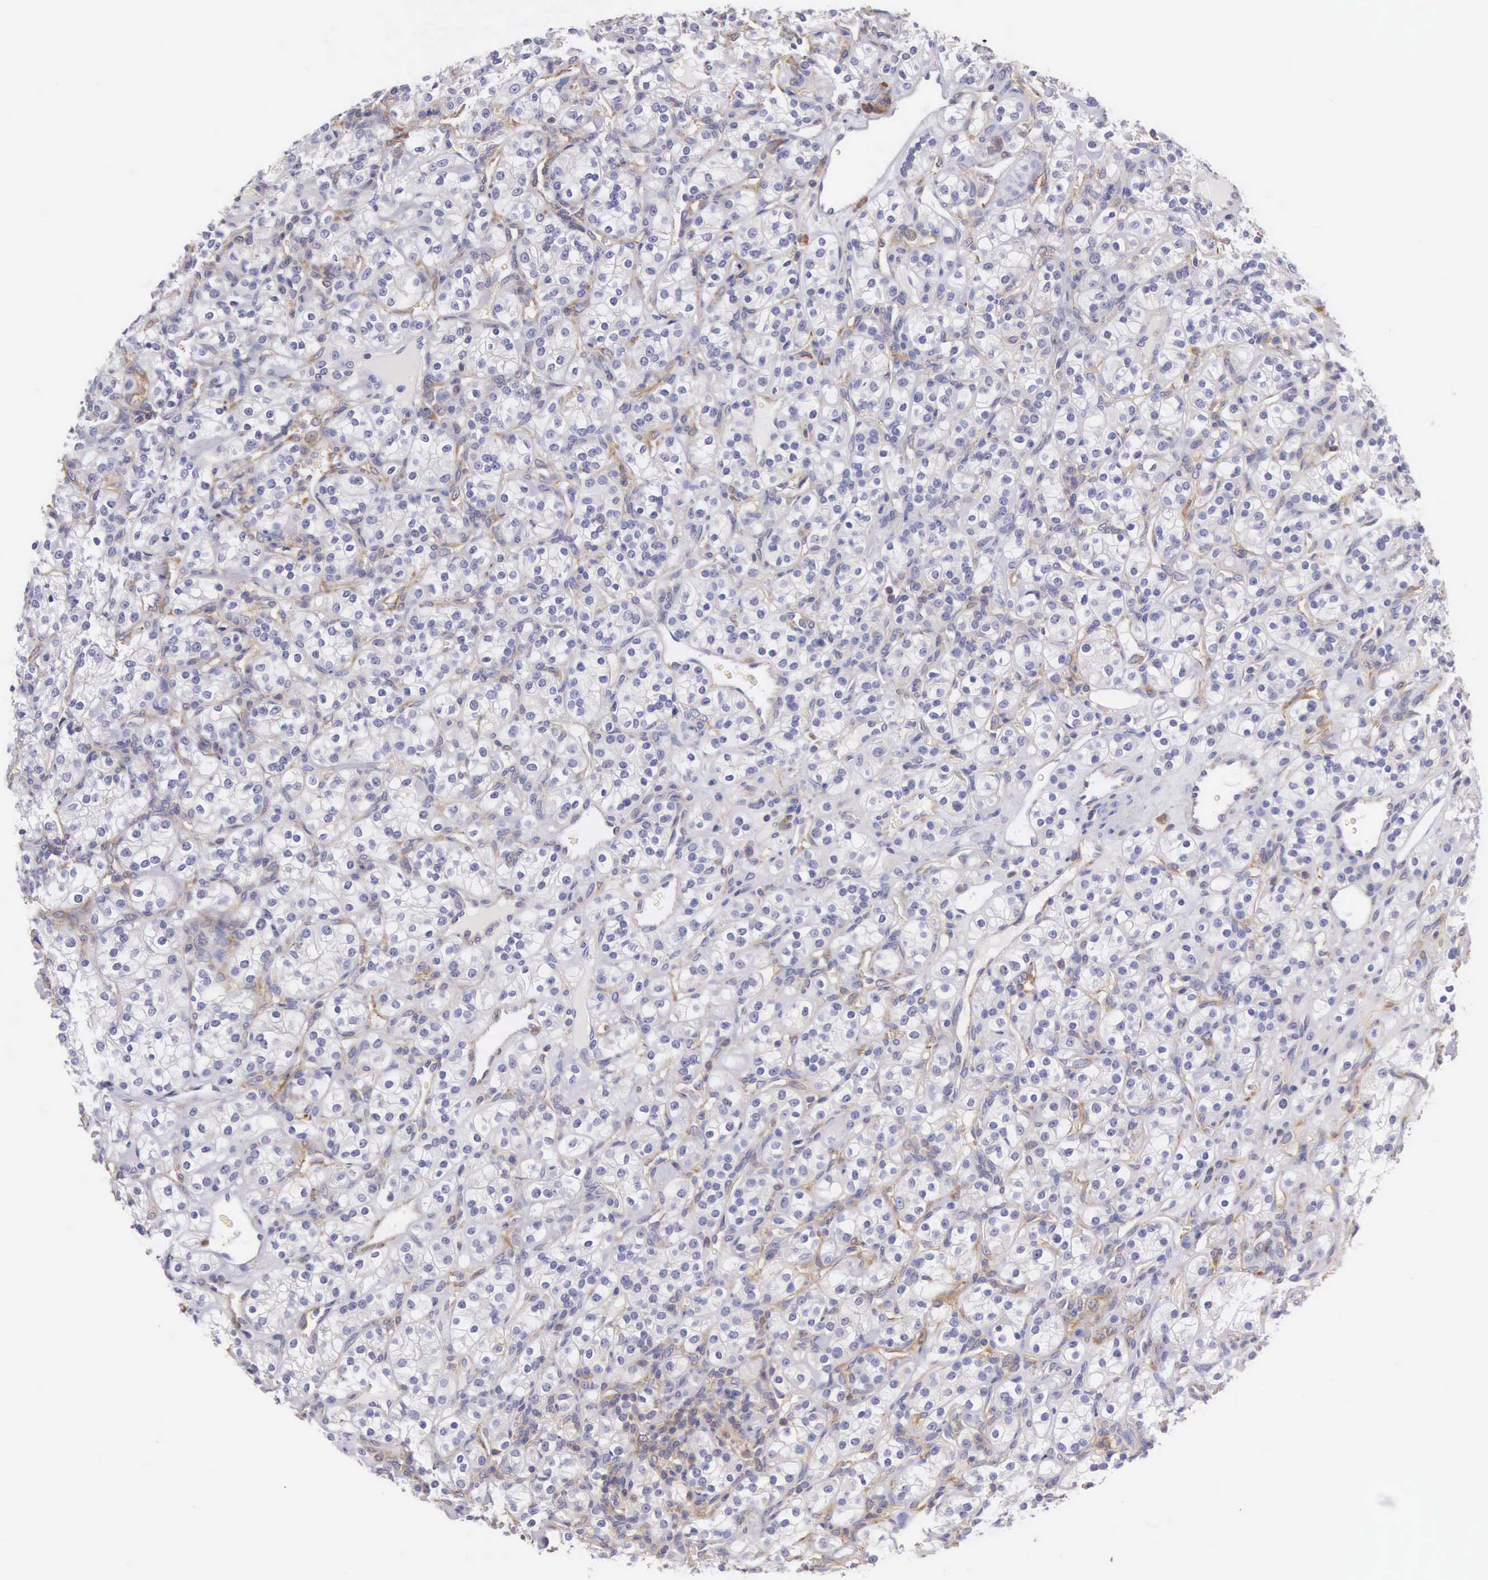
{"staining": {"intensity": "negative", "quantity": "none", "location": "none"}, "tissue": "renal cancer", "cell_type": "Tumor cells", "image_type": "cancer", "snomed": [{"axis": "morphology", "description": "Adenocarcinoma, NOS"}, {"axis": "topography", "description": "Kidney"}], "caption": "Immunohistochemistry (IHC) micrograph of neoplastic tissue: human renal cancer stained with DAB displays no significant protein positivity in tumor cells.", "gene": "OSBPL3", "patient": {"sex": "male", "age": 77}}